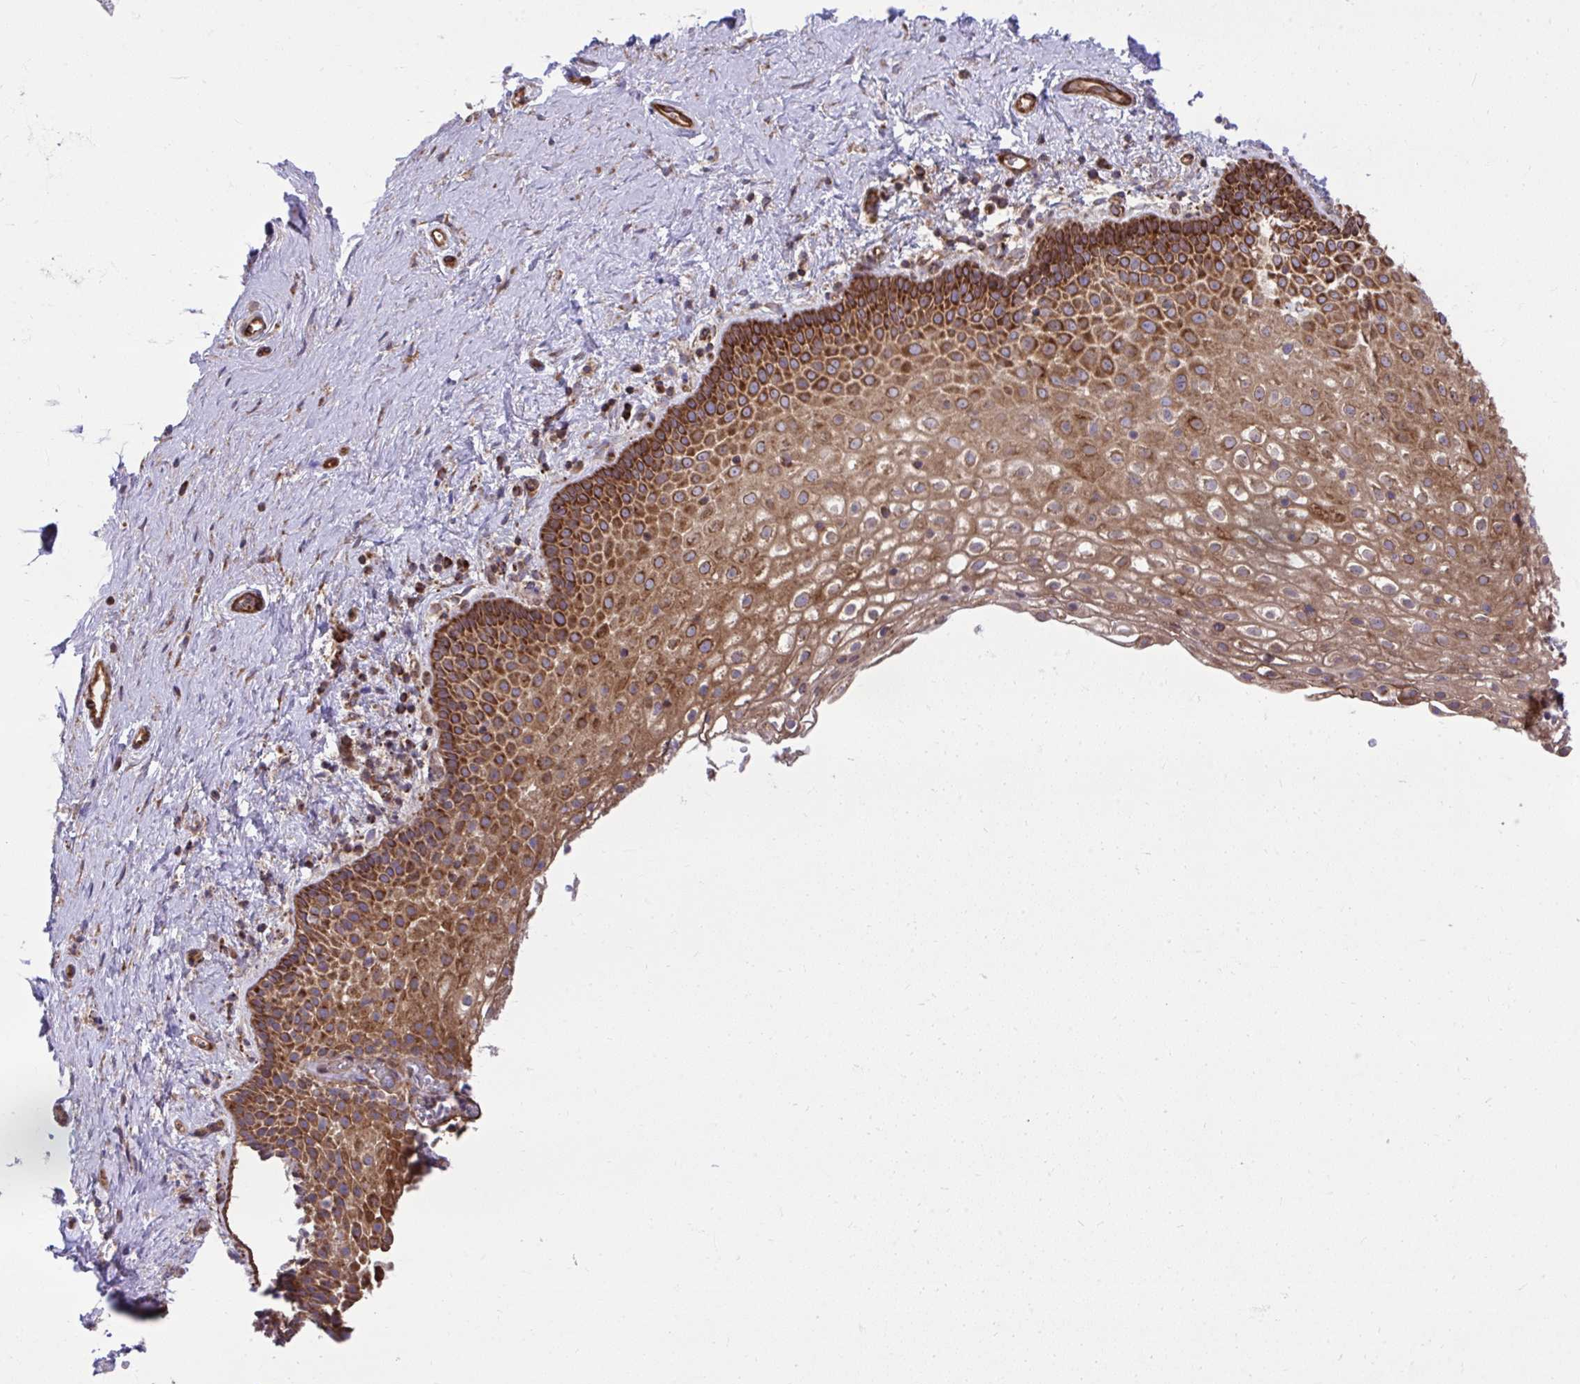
{"staining": {"intensity": "strong", "quantity": ">75%", "location": "cytoplasmic/membranous"}, "tissue": "vagina", "cell_type": "Squamous epithelial cells", "image_type": "normal", "snomed": [{"axis": "morphology", "description": "Normal tissue, NOS"}, {"axis": "topography", "description": "Vagina"}], "caption": "The photomicrograph demonstrates staining of benign vagina, revealing strong cytoplasmic/membranous protein expression (brown color) within squamous epithelial cells.", "gene": "NMNAT3", "patient": {"sex": "female", "age": 61}}